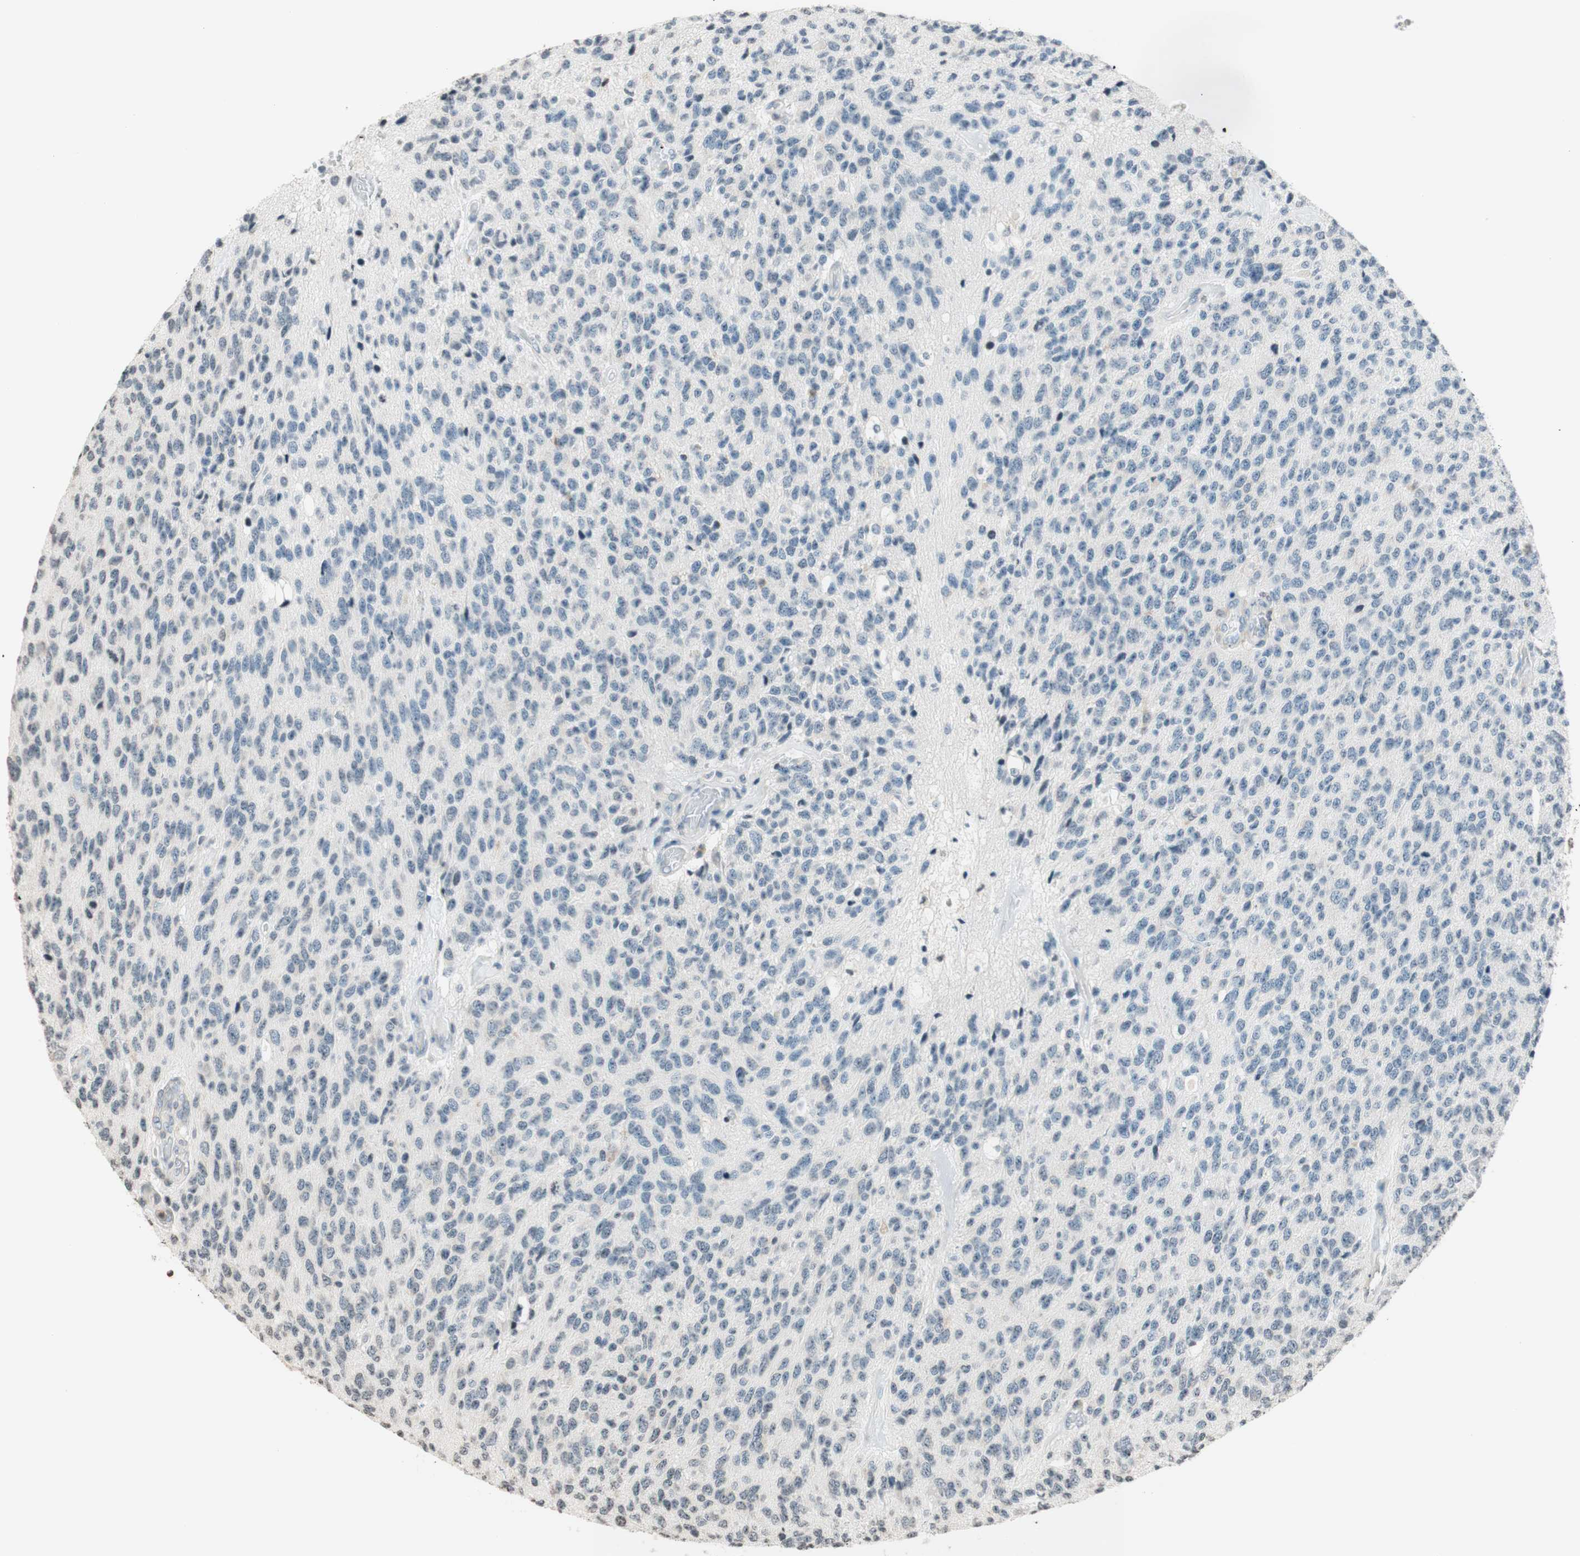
{"staining": {"intensity": "negative", "quantity": "none", "location": "none"}, "tissue": "glioma", "cell_type": "Tumor cells", "image_type": "cancer", "snomed": [{"axis": "morphology", "description": "Glioma, malignant, High grade"}, {"axis": "topography", "description": "pancreas cauda"}], "caption": "This is an IHC histopathology image of human glioma. There is no positivity in tumor cells.", "gene": "WIPF1", "patient": {"sex": "male", "age": 60}}